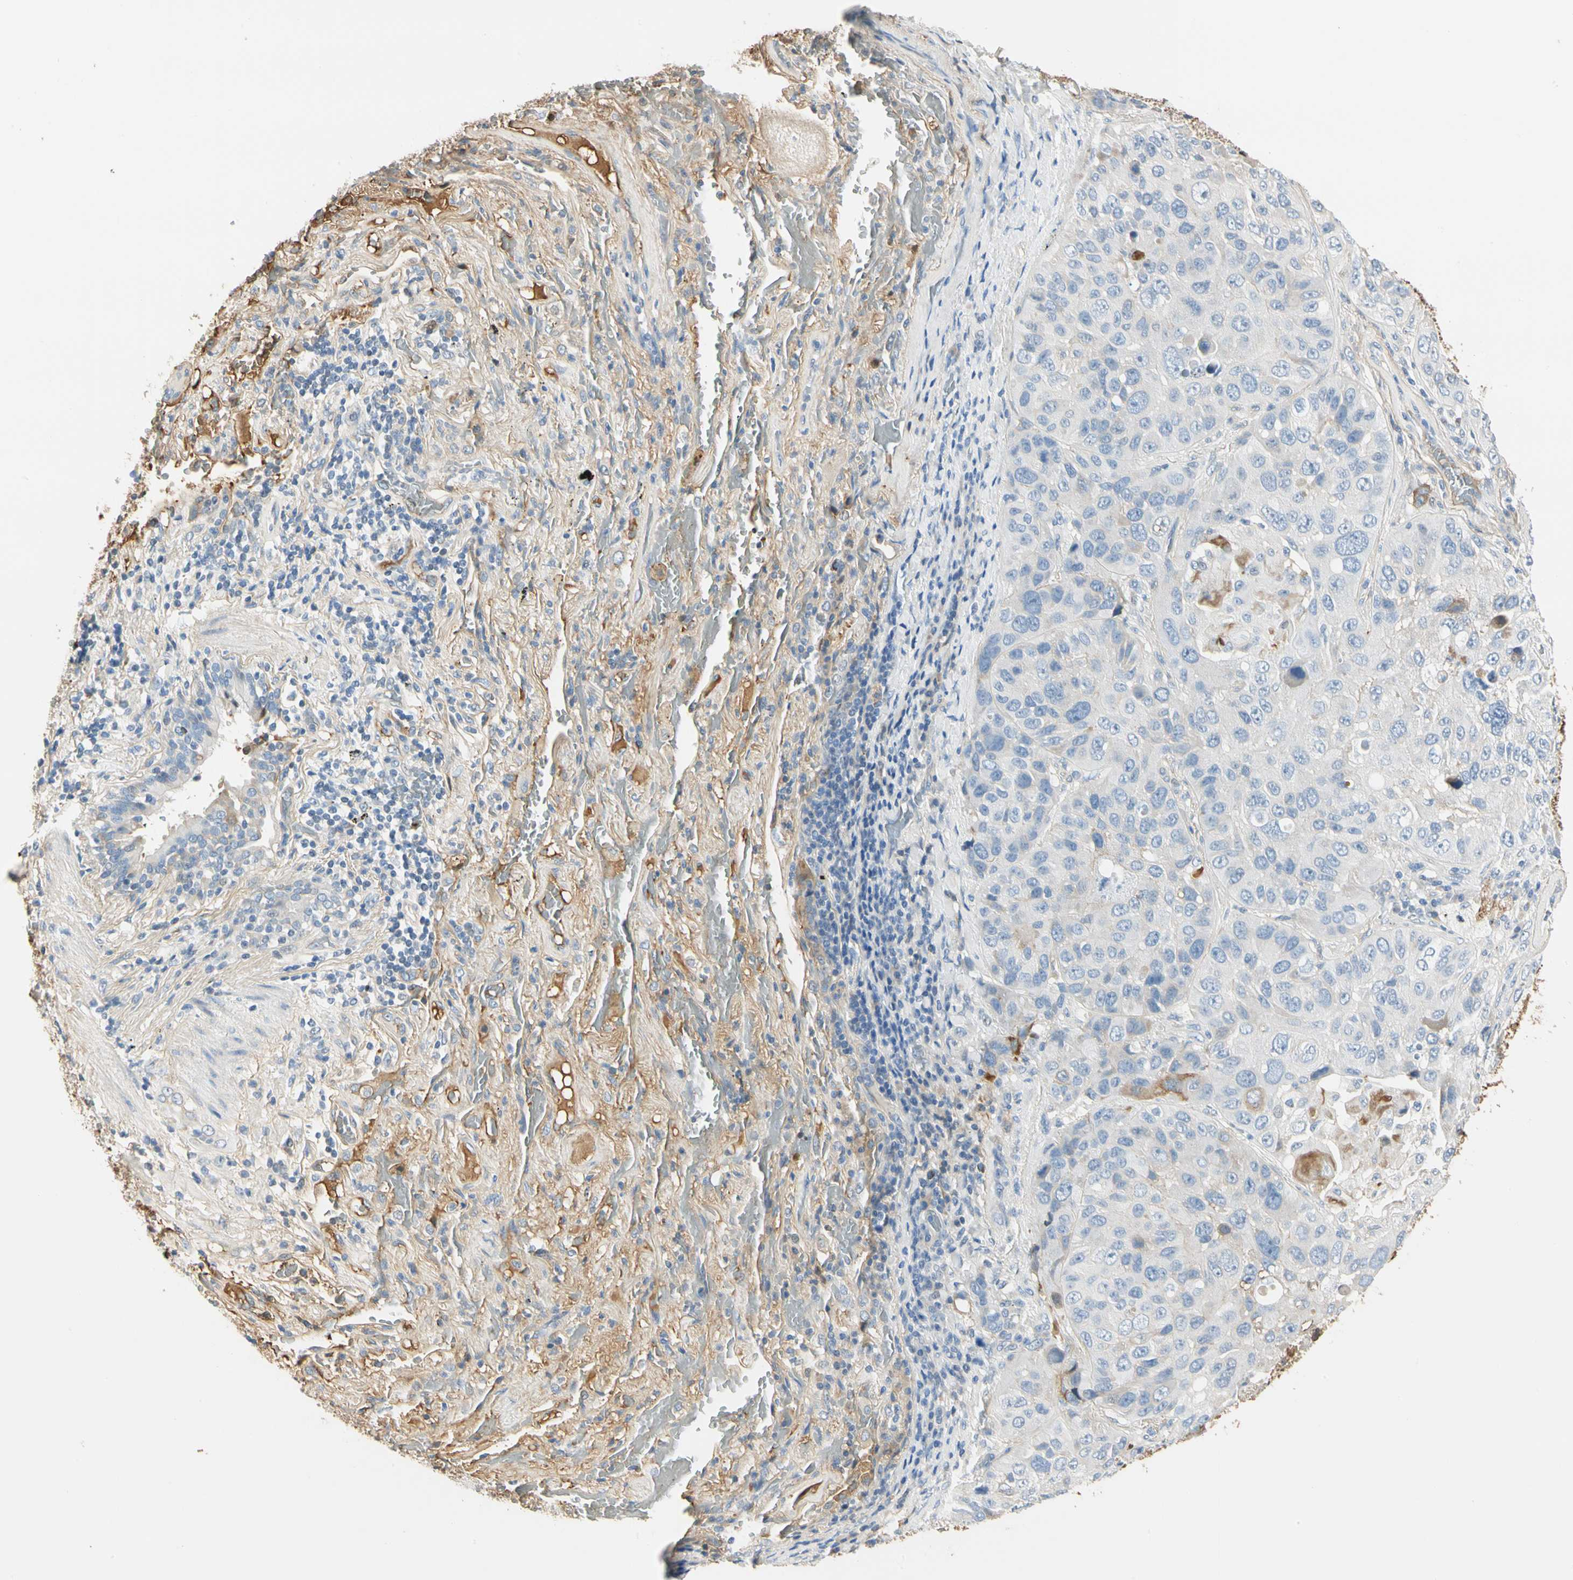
{"staining": {"intensity": "weak", "quantity": "25%-75%", "location": "cytoplasmic/membranous"}, "tissue": "lung cancer", "cell_type": "Tumor cells", "image_type": "cancer", "snomed": [{"axis": "morphology", "description": "Squamous cell carcinoma, NOS"}, {"axis": "topography", "description": "Lung"}], "caption": "There is low levels of weak cytoplasmic/membranous positivity in tumor cells of squamous cell carcinoma (lung), as demonstrated by immunohistochemical staining (brown color).", "gene": "LAMB3", "patient": {"sex": "male", "age": 57}}